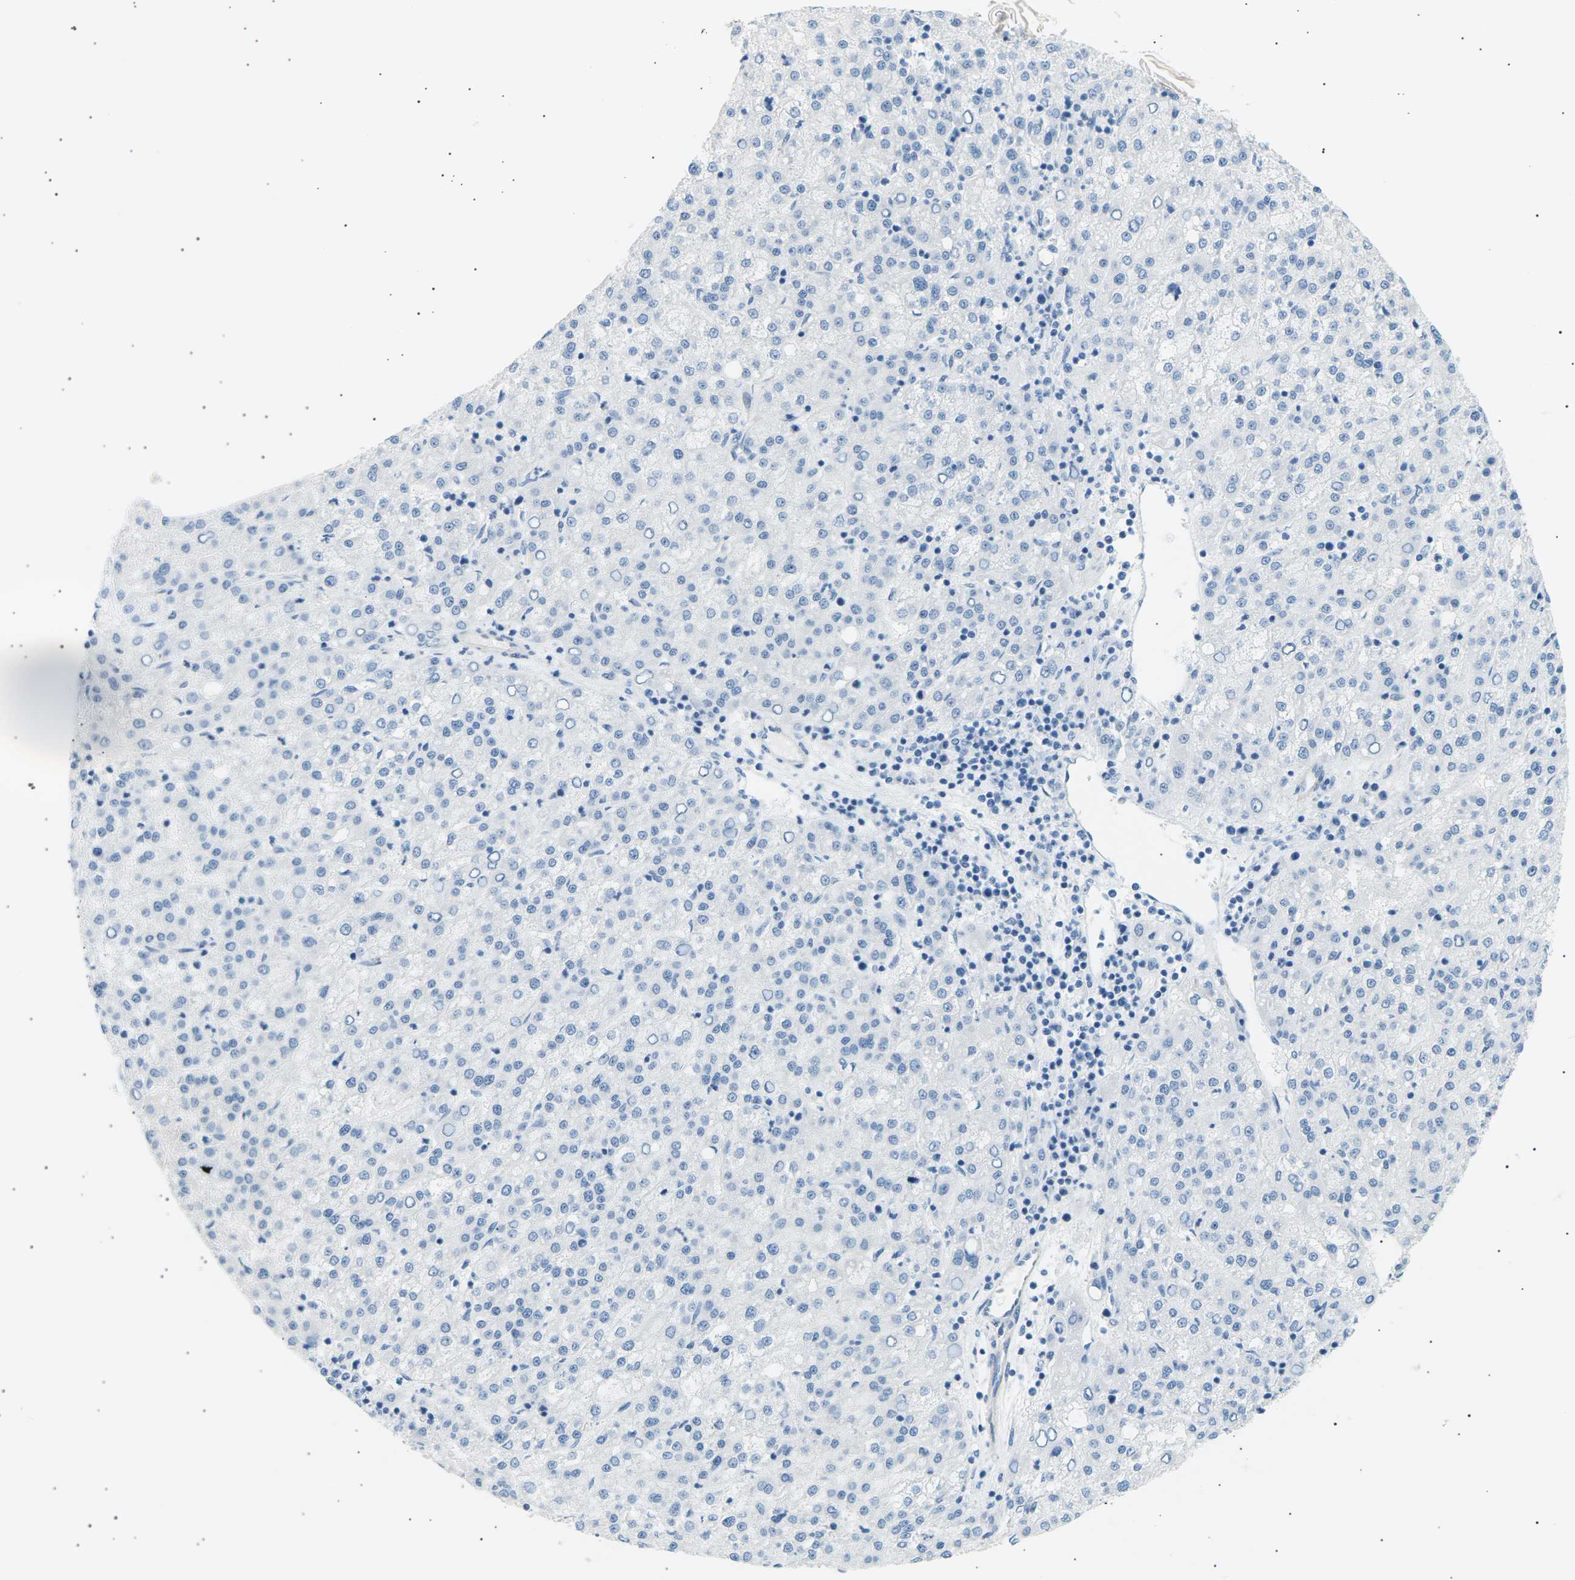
{"staining": {"intensity": "negative", "quantity": "none", "location": "none"}, "tissue": "liver cancer", "cell_type": "Tumor cells", "image_type": "cancer", "snomed": [{"axis": "morphology", "description": "Carcinoma, Hepatocellular, NOS"}, {"axis": "topography", "description": "Liver"}], "caption": "The immunohistochemistry micrograph has no significant positivity in tumor cells of liver hepatocellular carcinoma tissue.", "gene": "SEPTIN5", "patient": {"sex": "female", "age": 58}}